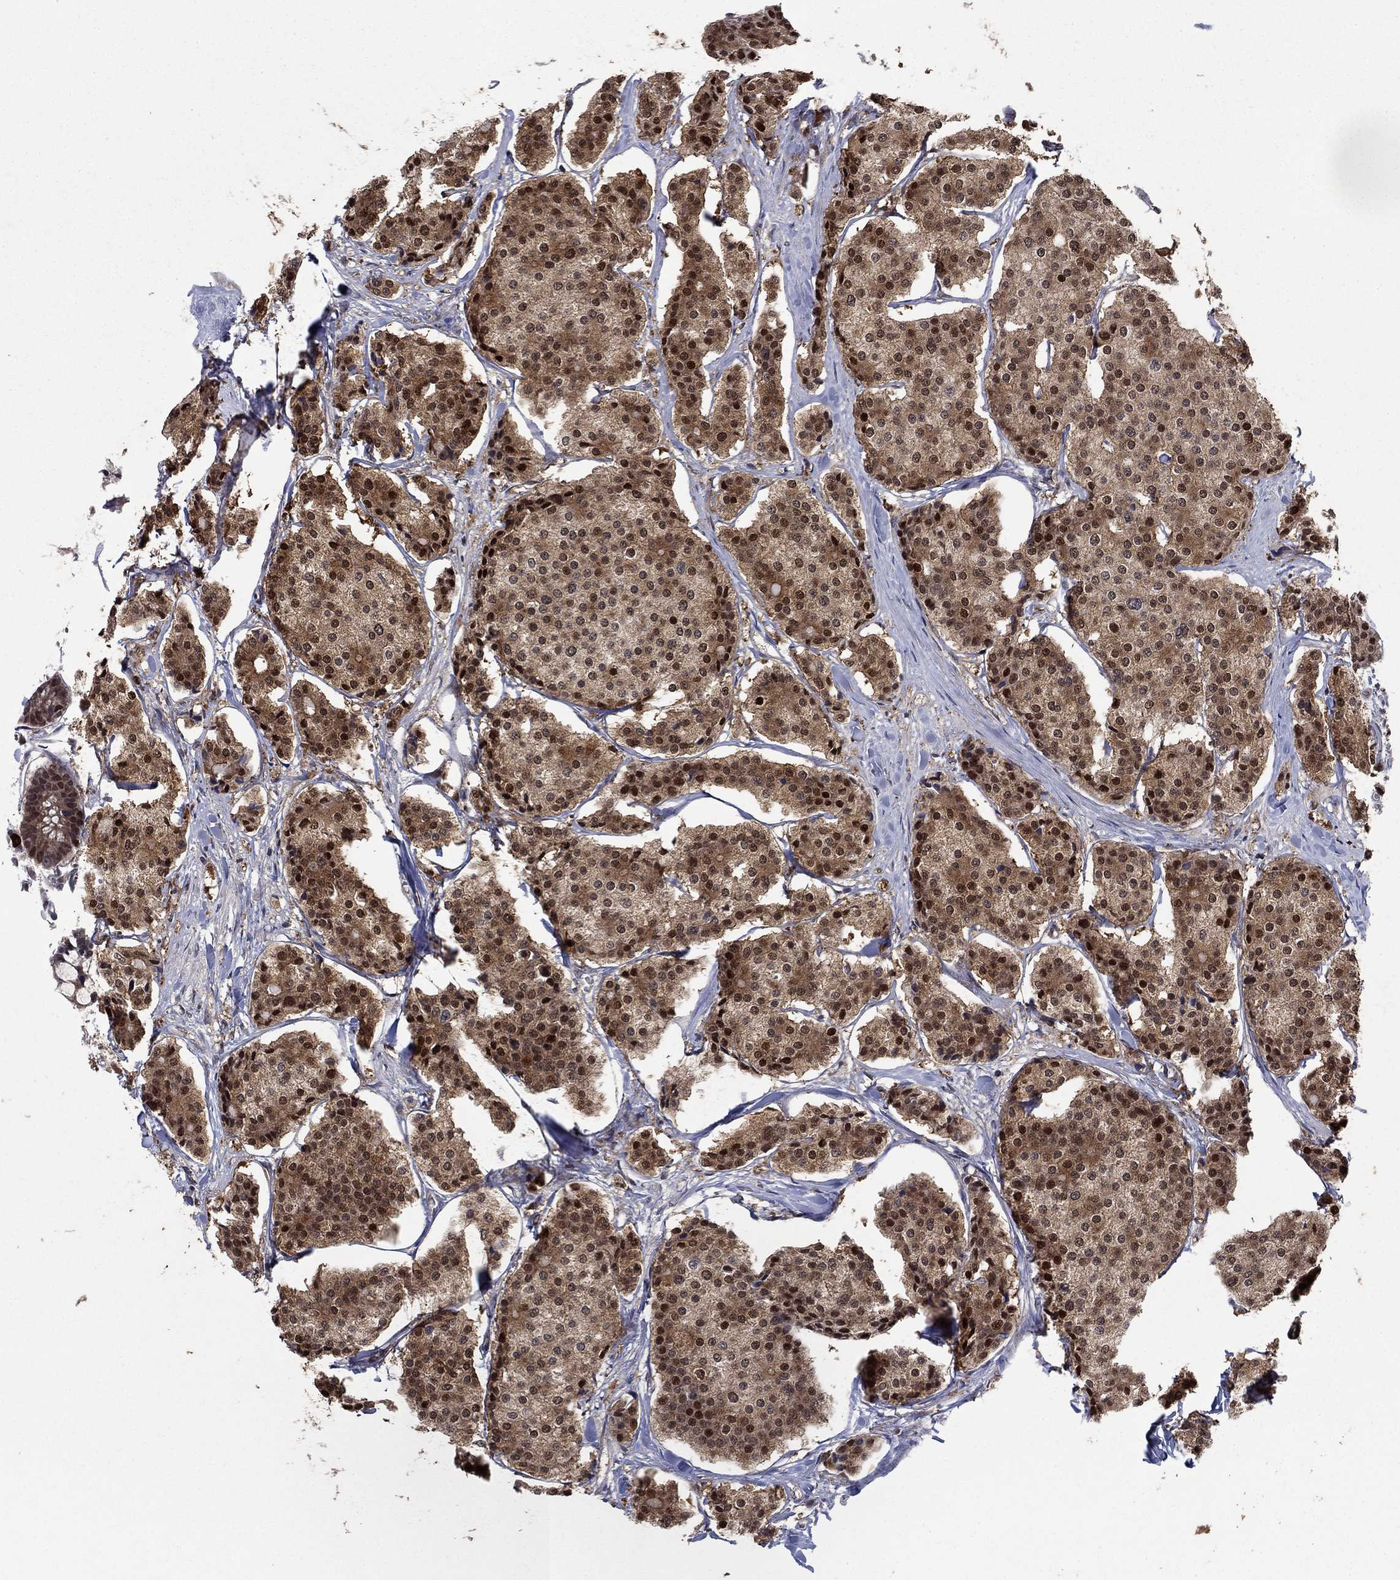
{"staining": {"intensity": "strong", "quantity": "25%-75%", "location": "cytoplasmic/membranous,nuclear"}, "tissue": "carcinoid", "cell_type": "Tumor cells", "image_type": "cancer", "snomed": [{"axis": "morphology", "description": "Carcinoid, malignant, NOS"}, {"axis": "topography", "description": "Small intestine"}], "caption": "Immunohistochemical staining of human carcinoid (malignant) displays high levels of strong cytoplasmic/membranous and nuclear expression in approximately 25%-75% of tumor cells.", "gene": "PRICKLE4", "patient": {"sex": "female", "age": 65}}